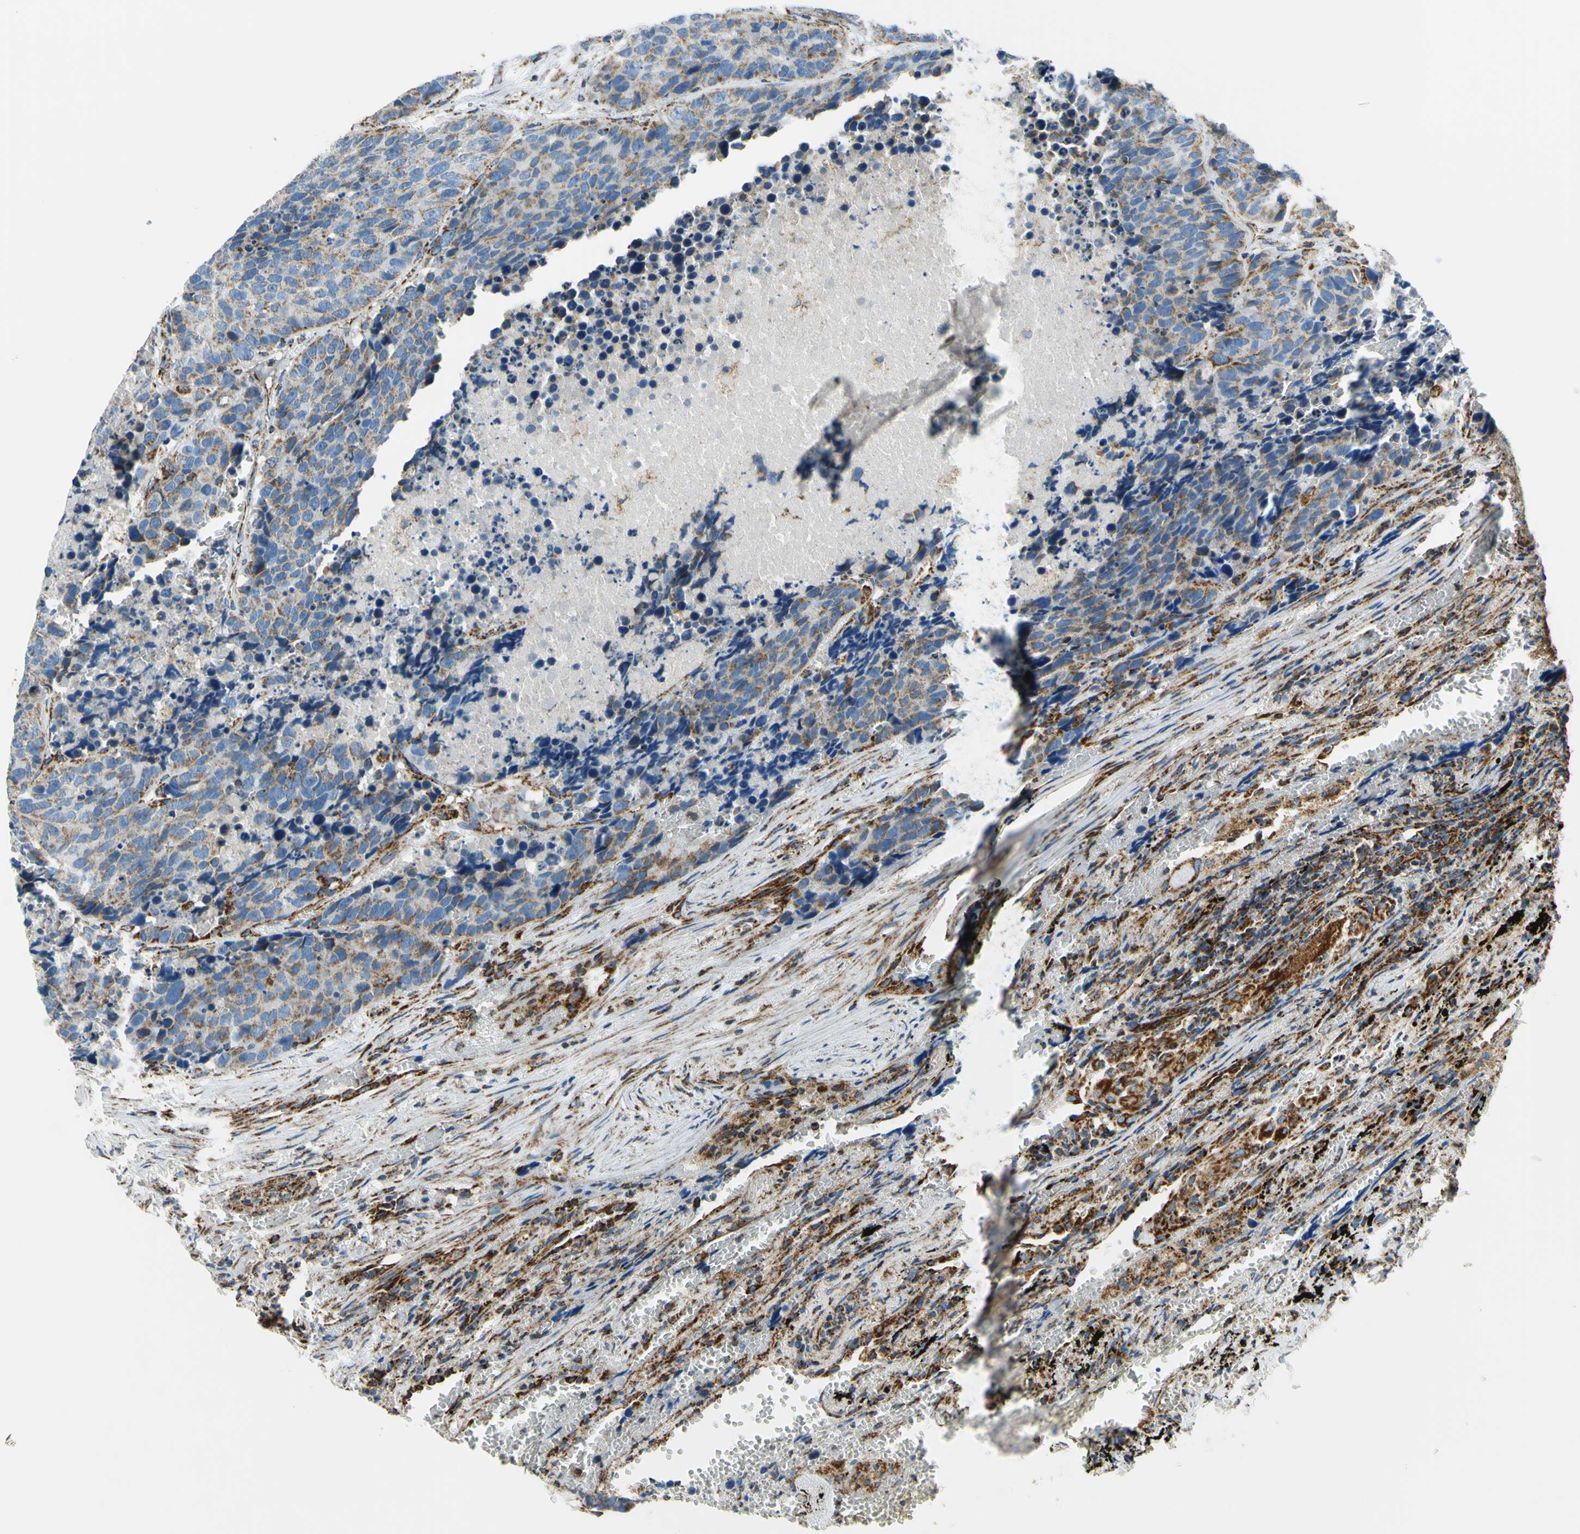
{"staining": {"intensity": "weak", "quantity": "25%-75%", "location": "cytoplasmic/membranous"}, "tissue": "carcinoid", "cell_type": "Tumor cells", "image_type": "cancer", "snomed": [{"axis": "morphology", "description": "Carcinoid, malignant, NOS"}, {"axis": "topography", "description": "Lung"}], "caption": "Human carcinoid stained with a brown dye exhibits weak cytoplasmic/membranous positive expression in approximately 25%-75% of tumor cells.", "gene": "MAVS", "patient": {"sex": "male", "age": 60}}